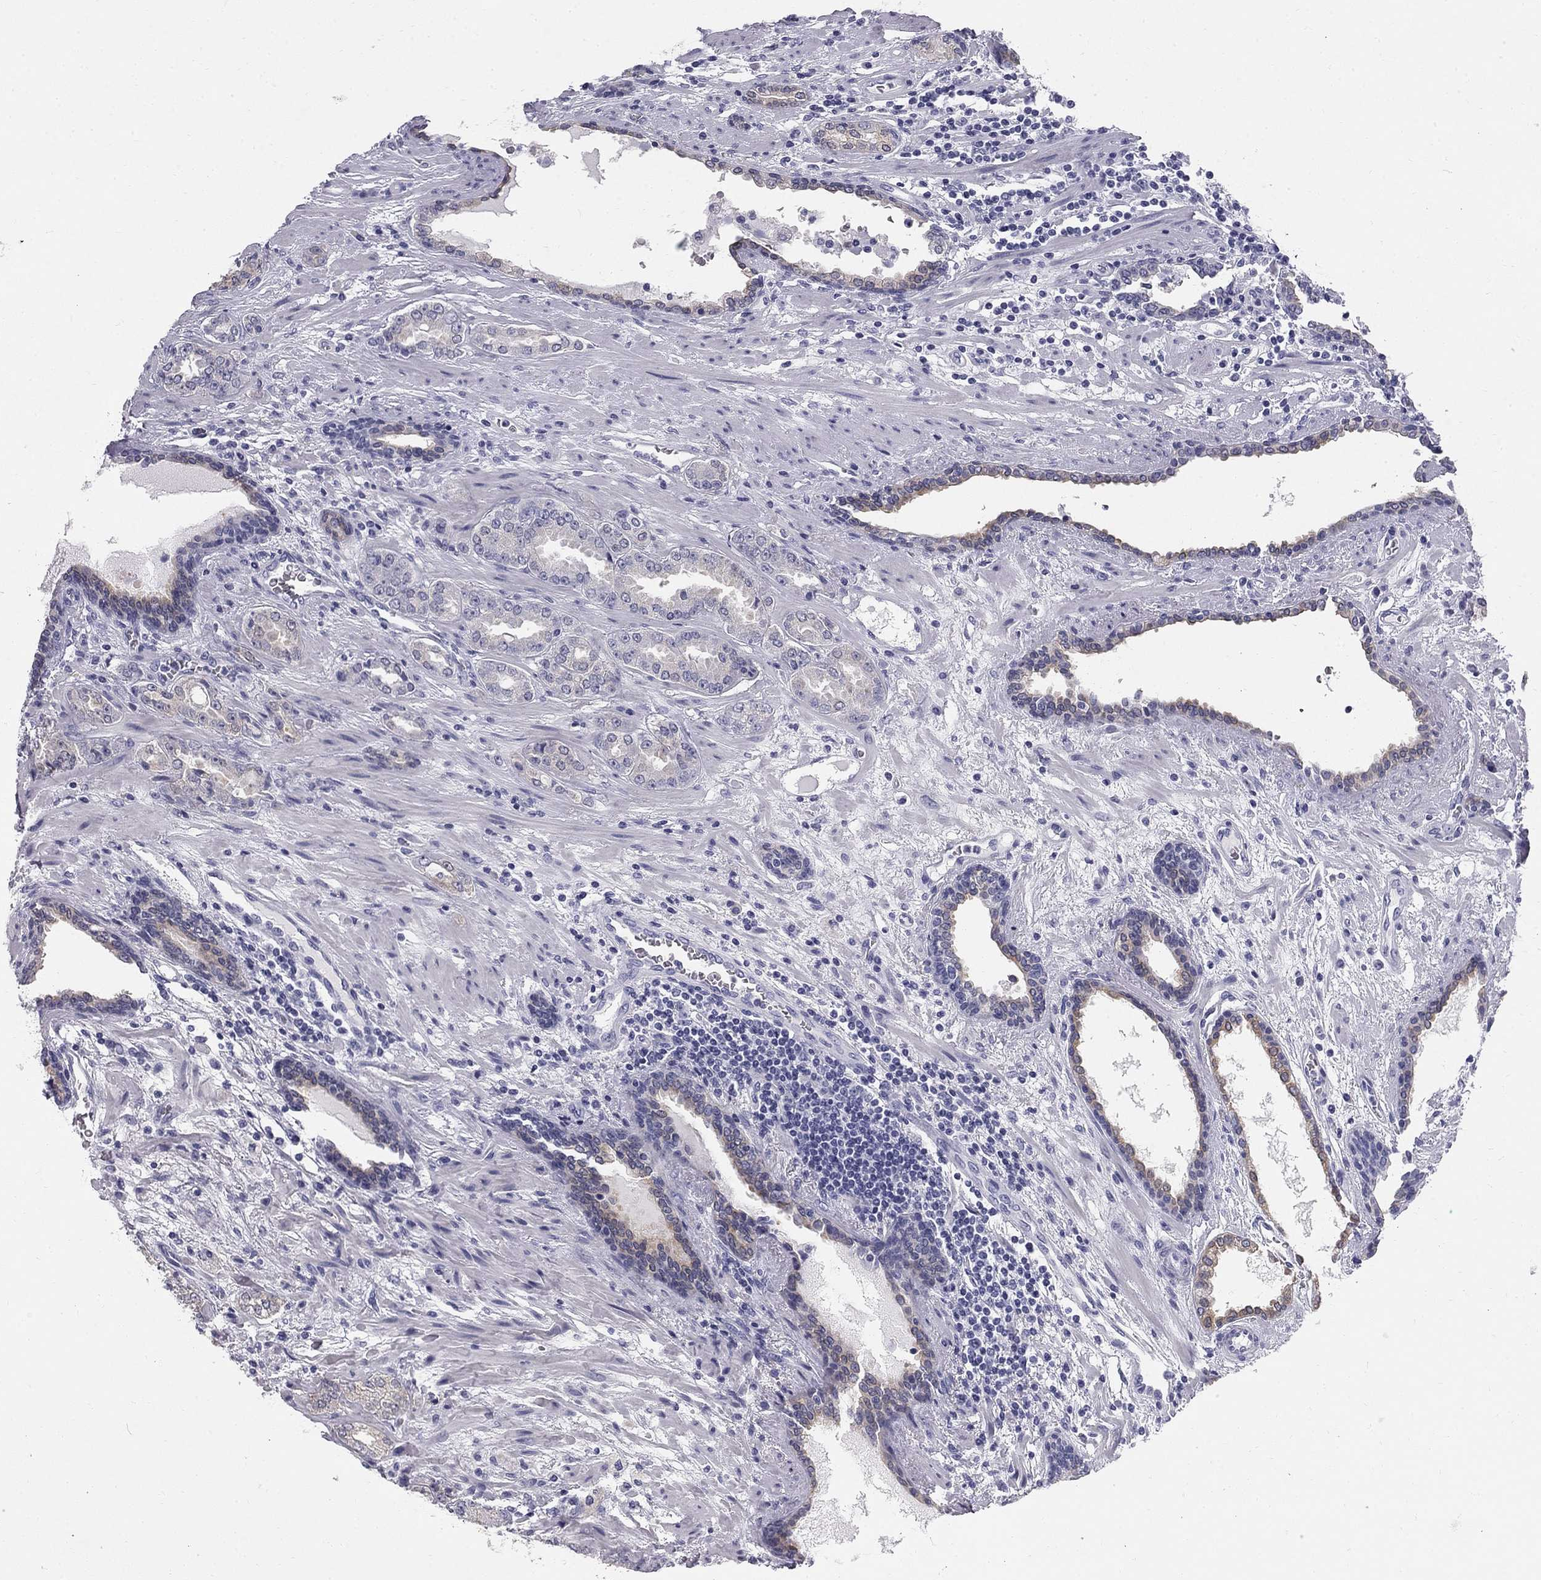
{"staining": {"intensity": "weak", "quantity": "<25%", "location": "cytoplasmic/membranous"}, "tissue": "prostate cancer", "cell_type": "Tumor cells", "image_type": "cancer", "snomed": [{"axis": "morphology", "description": "Adenocarcinoma, Low grade"}, {"axis": "topography", "description": "Prostate"}], "caption": "Immunohistochemistry (IHC) photomicrograph of neoplastic tissue: human prostate cancer stained with DAB shows no significant protein expression in tumor cells.", "gene": "SULT2B1", "patient": {"sex": "male", "age": 68}}